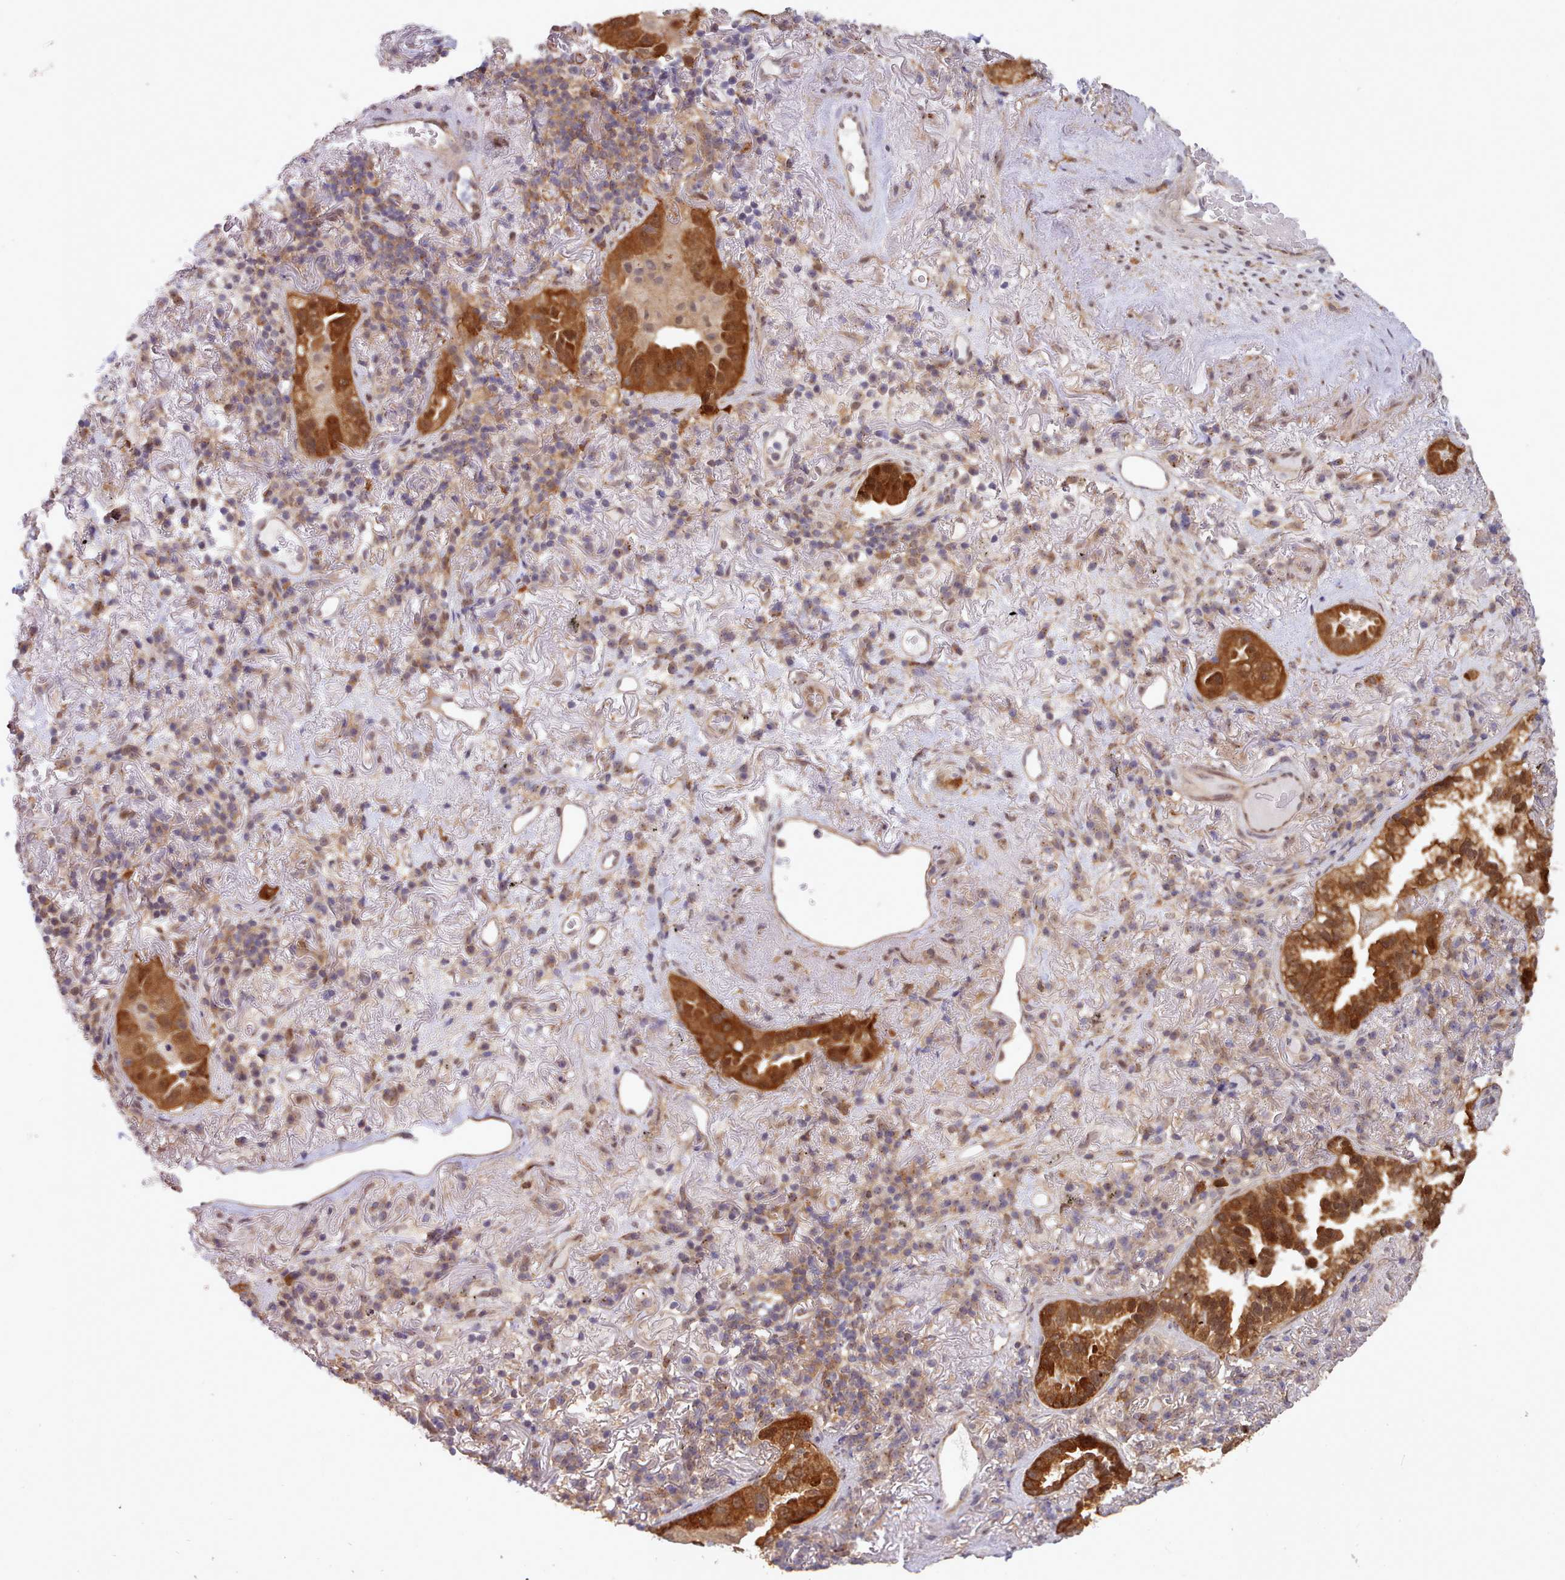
{"staining": {"intensity": "strong", "quantity": ">75%", "location": "cytoplasmic/membranous,nuclear"}, "tissue": "lung cancer", "cell_type": "Tumor cells", "image_type": "cancer", "snomed": [{"axis": "morphology", "description": "Adenocarcinoma, NOS"}, {"axis": "topography", "description": "Lung"}], "caption": "A high-resolution histopathology image shows IHC staining of lung cancer (adenocarcinoma), which exhibits strong cytoplasmic/membranous and nuclear staining in about >75% of tumor cells.", "gene": "CES3", "patient": {"sex": "female", "age": 69}}